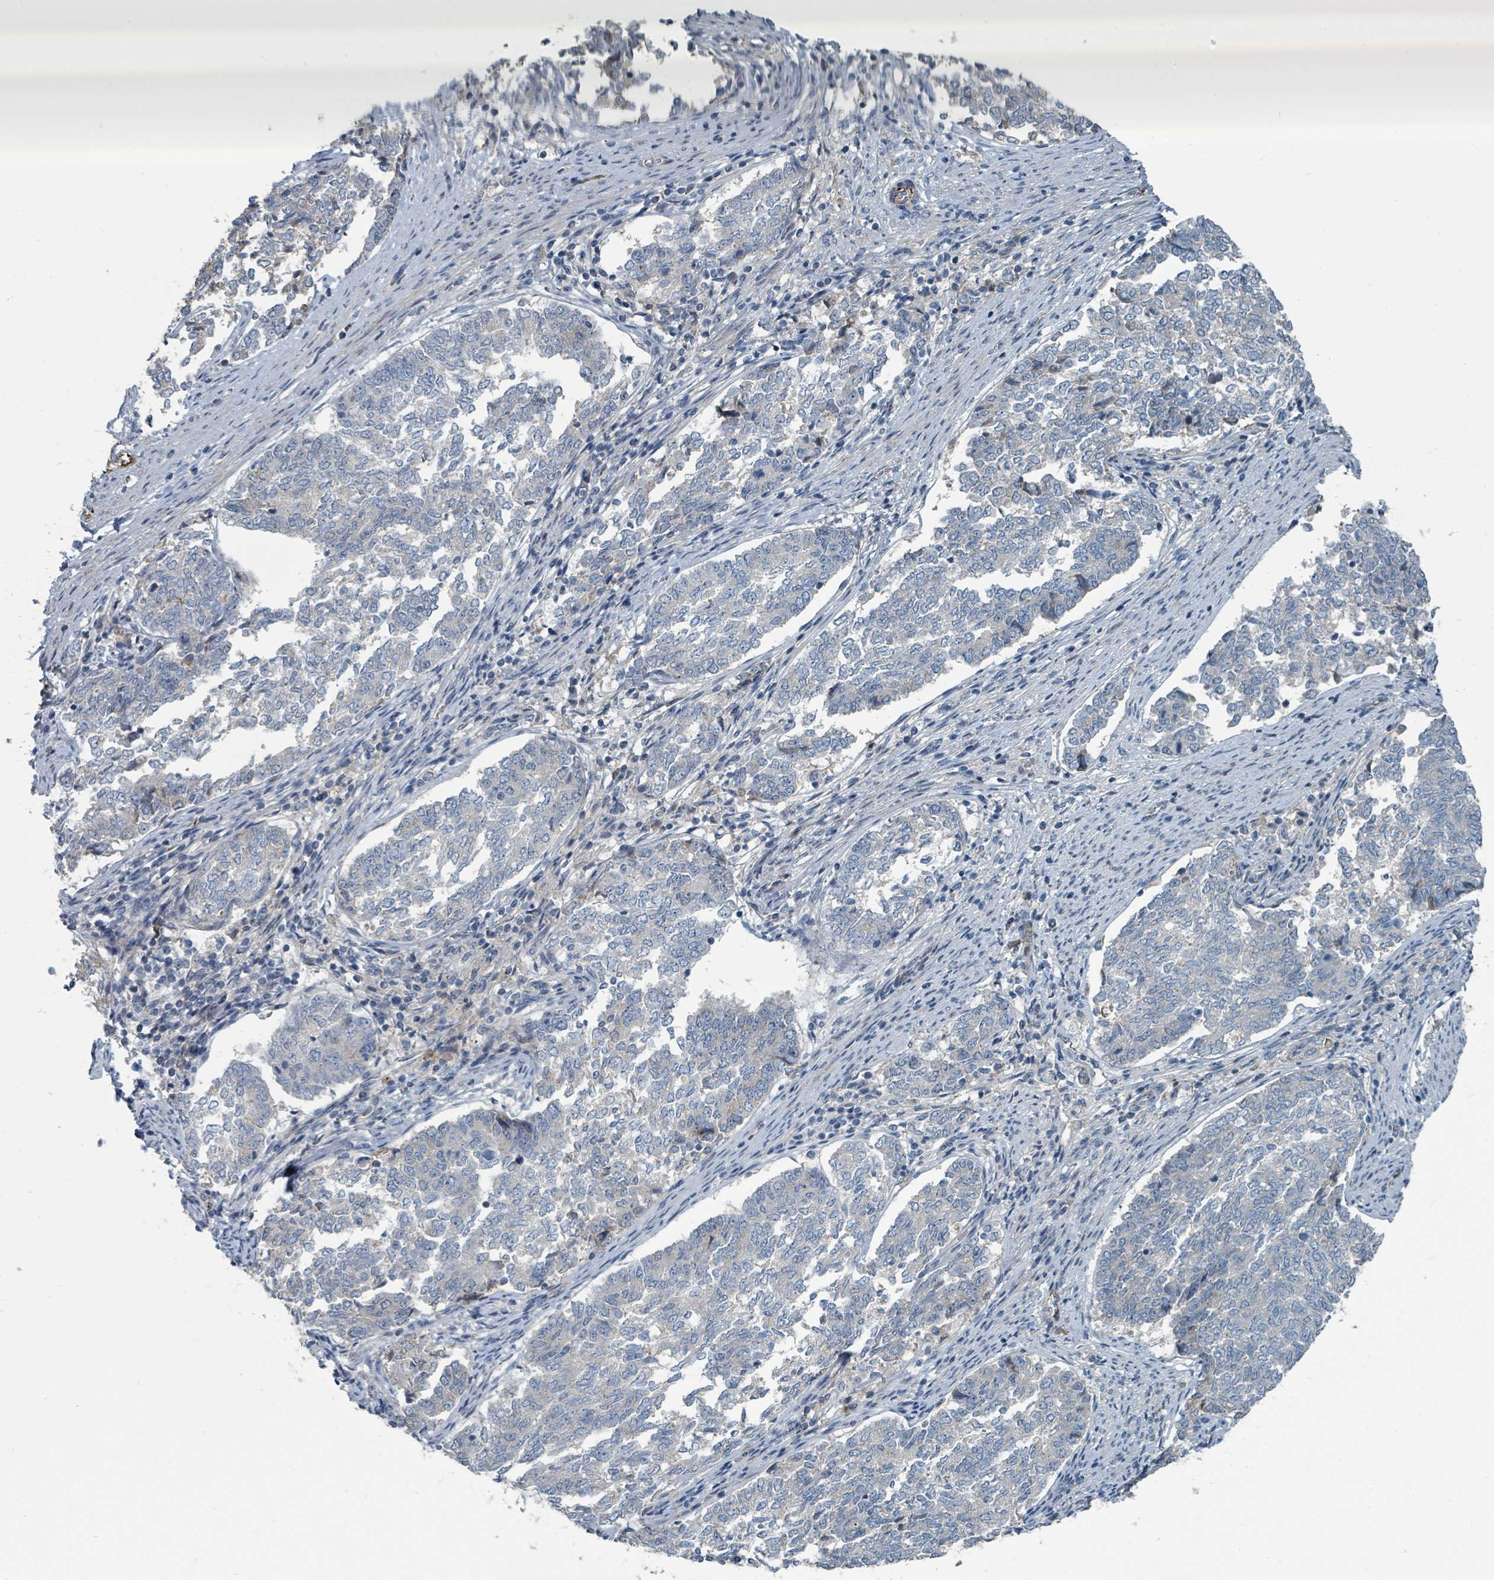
{"staining": {"intensity": "negative", "quantity": "none", "location": "none"}, "tissue": "endometrial cancer", "cell_type": "Tumor cells", "image_type": "cancer", "snomed": [{"axis": "morphology", "description": "Adenocarcinoma, NOS"}, {"axis": "topography", "description": "Endometrium"}], "caption": "Immunohistochemistry (IHC) histopathology image of neoplastic tissue: endometrial cancer (adenocarcinoma) stained with DAB (3,3'-diaminobenzidine) displays no significant protein expression in tumor cells.", "gene": "SLC44A5", "patient": {"sex": "female", "age": 80}}